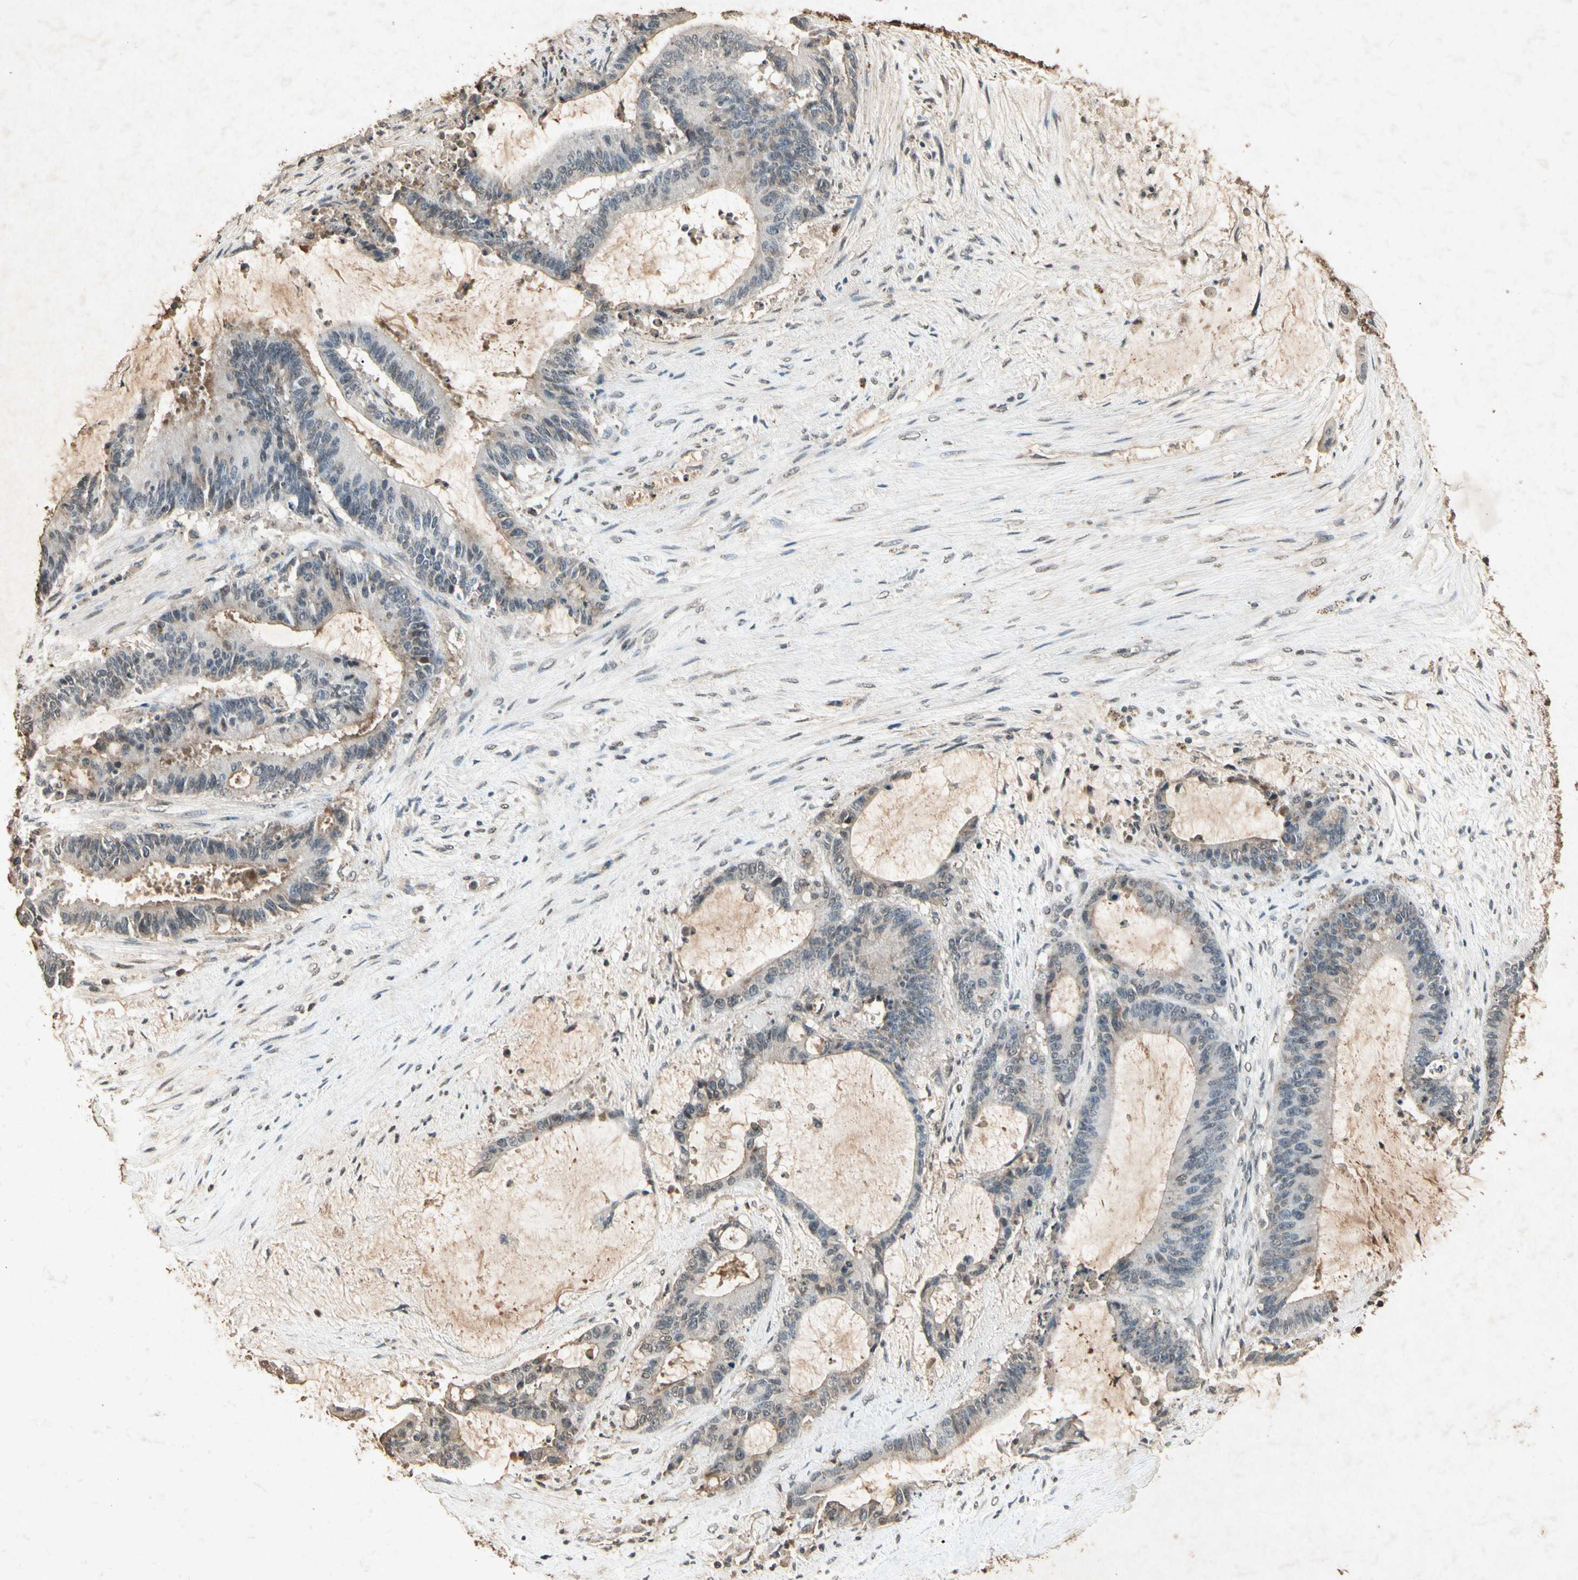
{"staining": {"intensity": "weak", "quantity": "25%-75%", "location": "cytoplasmic/membranous"}, "tissue": "liver cancer", "cell_type": "Tumor cells", "image_type": "cancer", "snomed": [{"axis": "morphology", "description": "Cholangiocarcinoma"}, {"axis": "topography", "description": "Liver"}], "caption": "Tumor cells reveal low levels of weak cytoplasmic/membranous staining in about 25%-75% of cells in human cholangiocarcinoma (liver). (DAB (3,3'-diaminobenzidine) = brown stain, brightfield microscopy at high magnification).", "gene": "CP", "patient": {"sex": "female", "age": 73}}